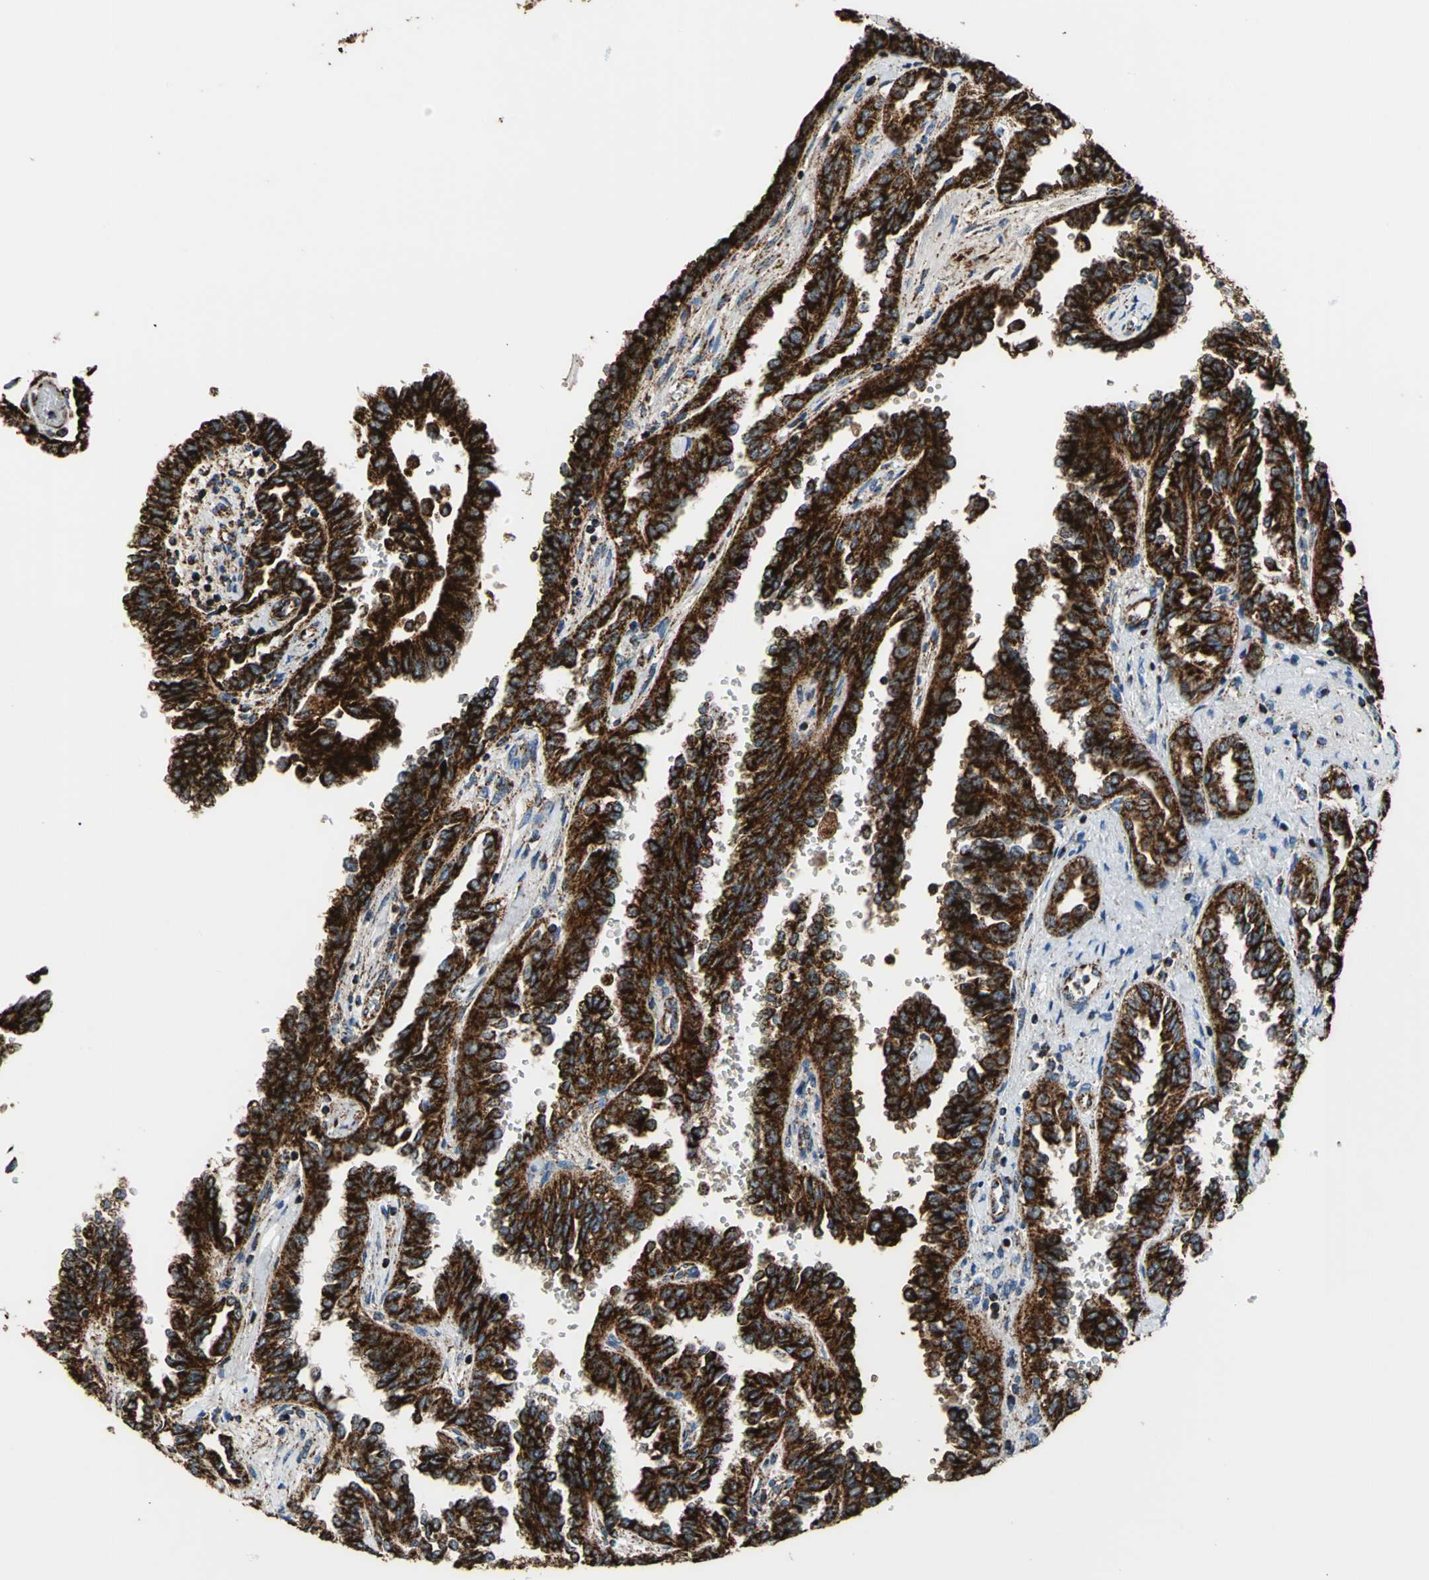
{"staining": {"intensity": "strong", "quantity": ">75%", "location": "cytoplasmic/membranous"}, "tissue": "renal cancer", "cell_type": "Tumor cells", "image_type": "cancer", "snomed": [{"axis": "morphology", "description": "Inflammation, NOS"}, {"axis": "morphology", "description": "Adenocarcinoma, NOS"}, {"axis": "topography", "description": "Kidney"}], "caption": "A brown stain highlights strong cytoplasmic/membranous staining of a protein in renal adenocarcinoma tumor cells.", "gene": "ECH1", "patient": {"sex": "male", "age": 68}}